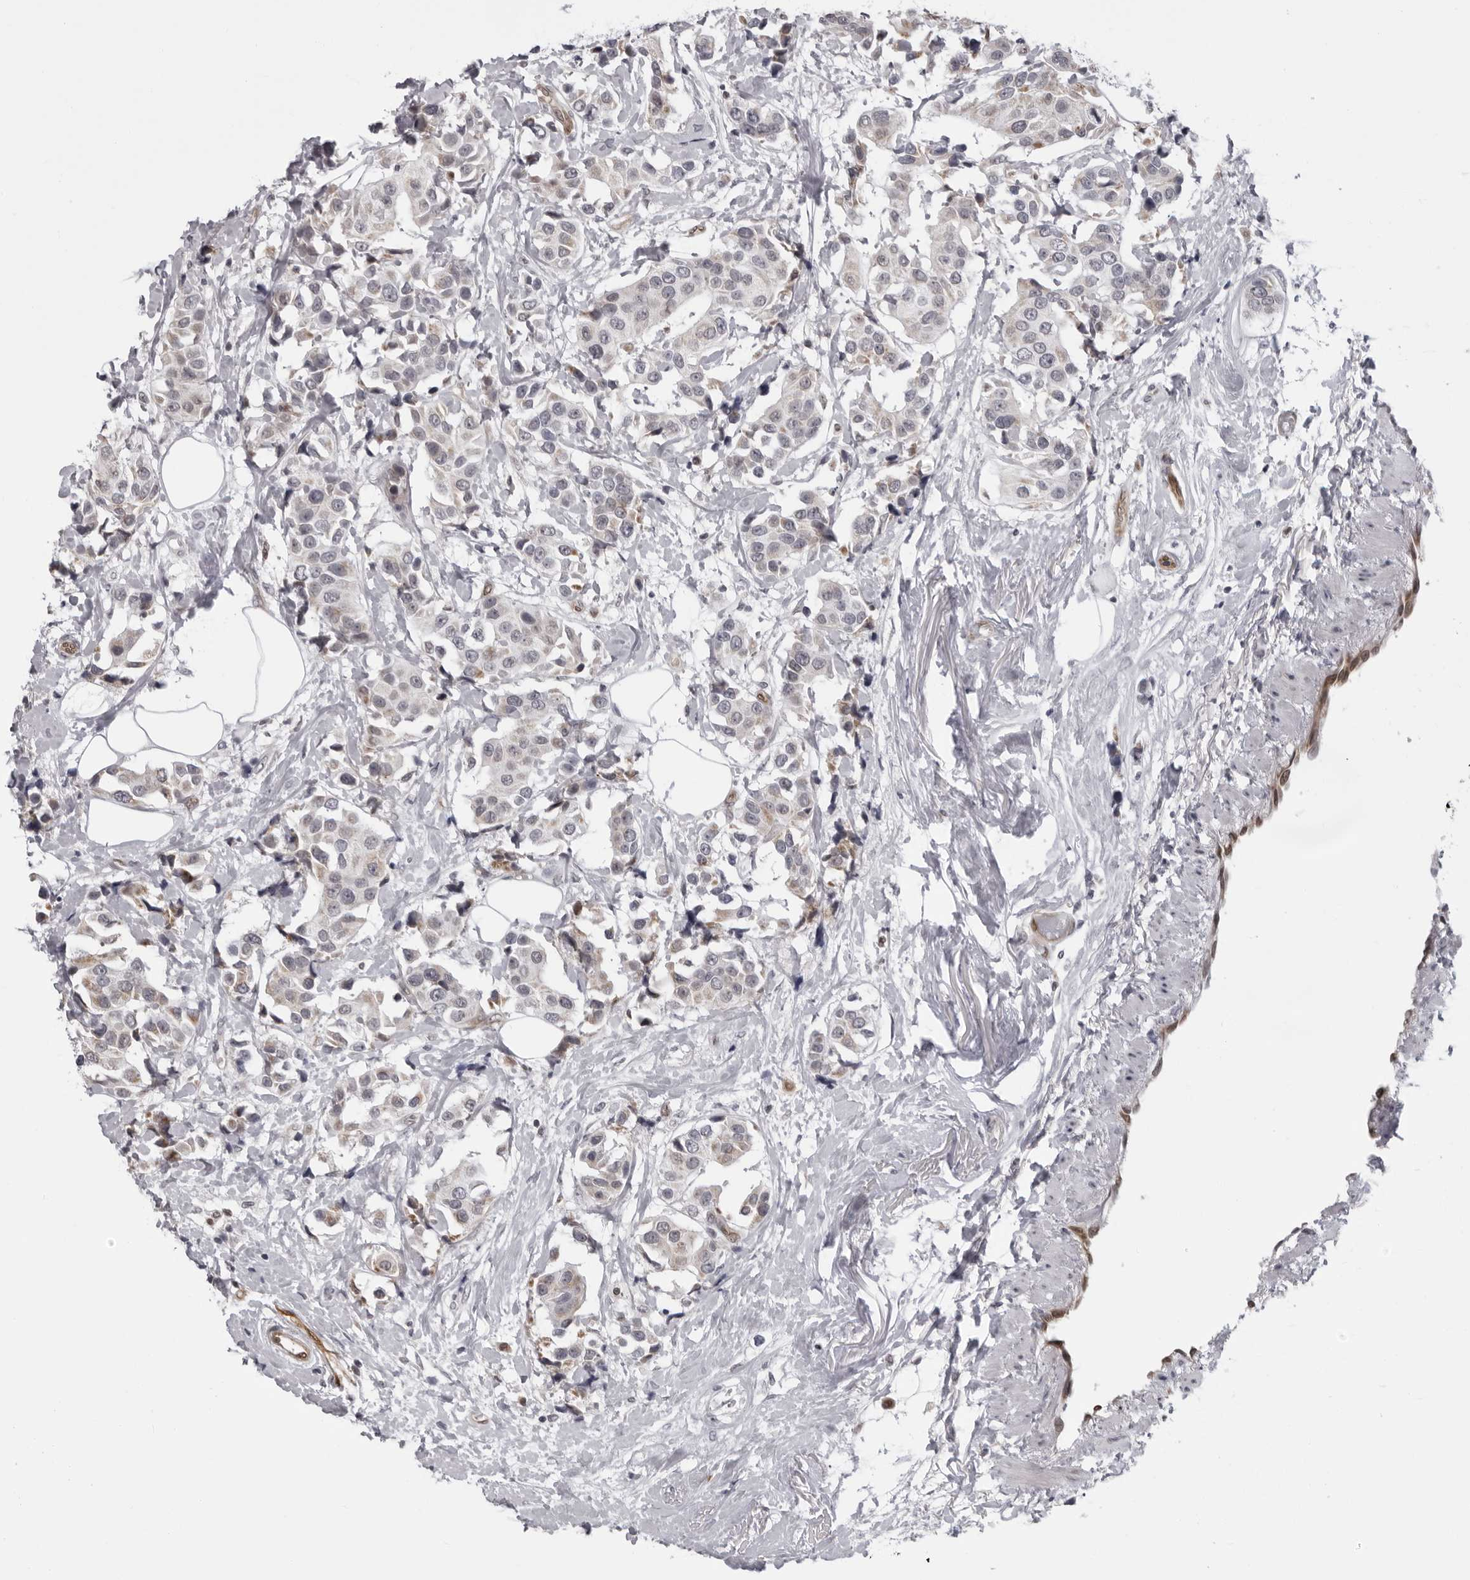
{"staining": {"intensity": "weak", "quantity": "25%-75%", "location": "cytoplasmic/membranous"}, "tissue": "breast cancer", "cell_type": "Tumor cells", "image_type": "cancer", "snomed": [{"axis": "morphology", "description": "Normal tissue, NOS"}, {"axis": "morphology", "description": "Duct carcinoma"}, {"axis": "topography", "description": "Breast"}], "caption": "Approximately 25%-75% of tumor cells in human breast infiltrating ductal carcinoma demonstrate weak cytoplasmic/membranous protein expression as visualized by brown immunohistochemical staining.", "gene": "MAPK12", "patient": {"sex": "female", "age": 39}}